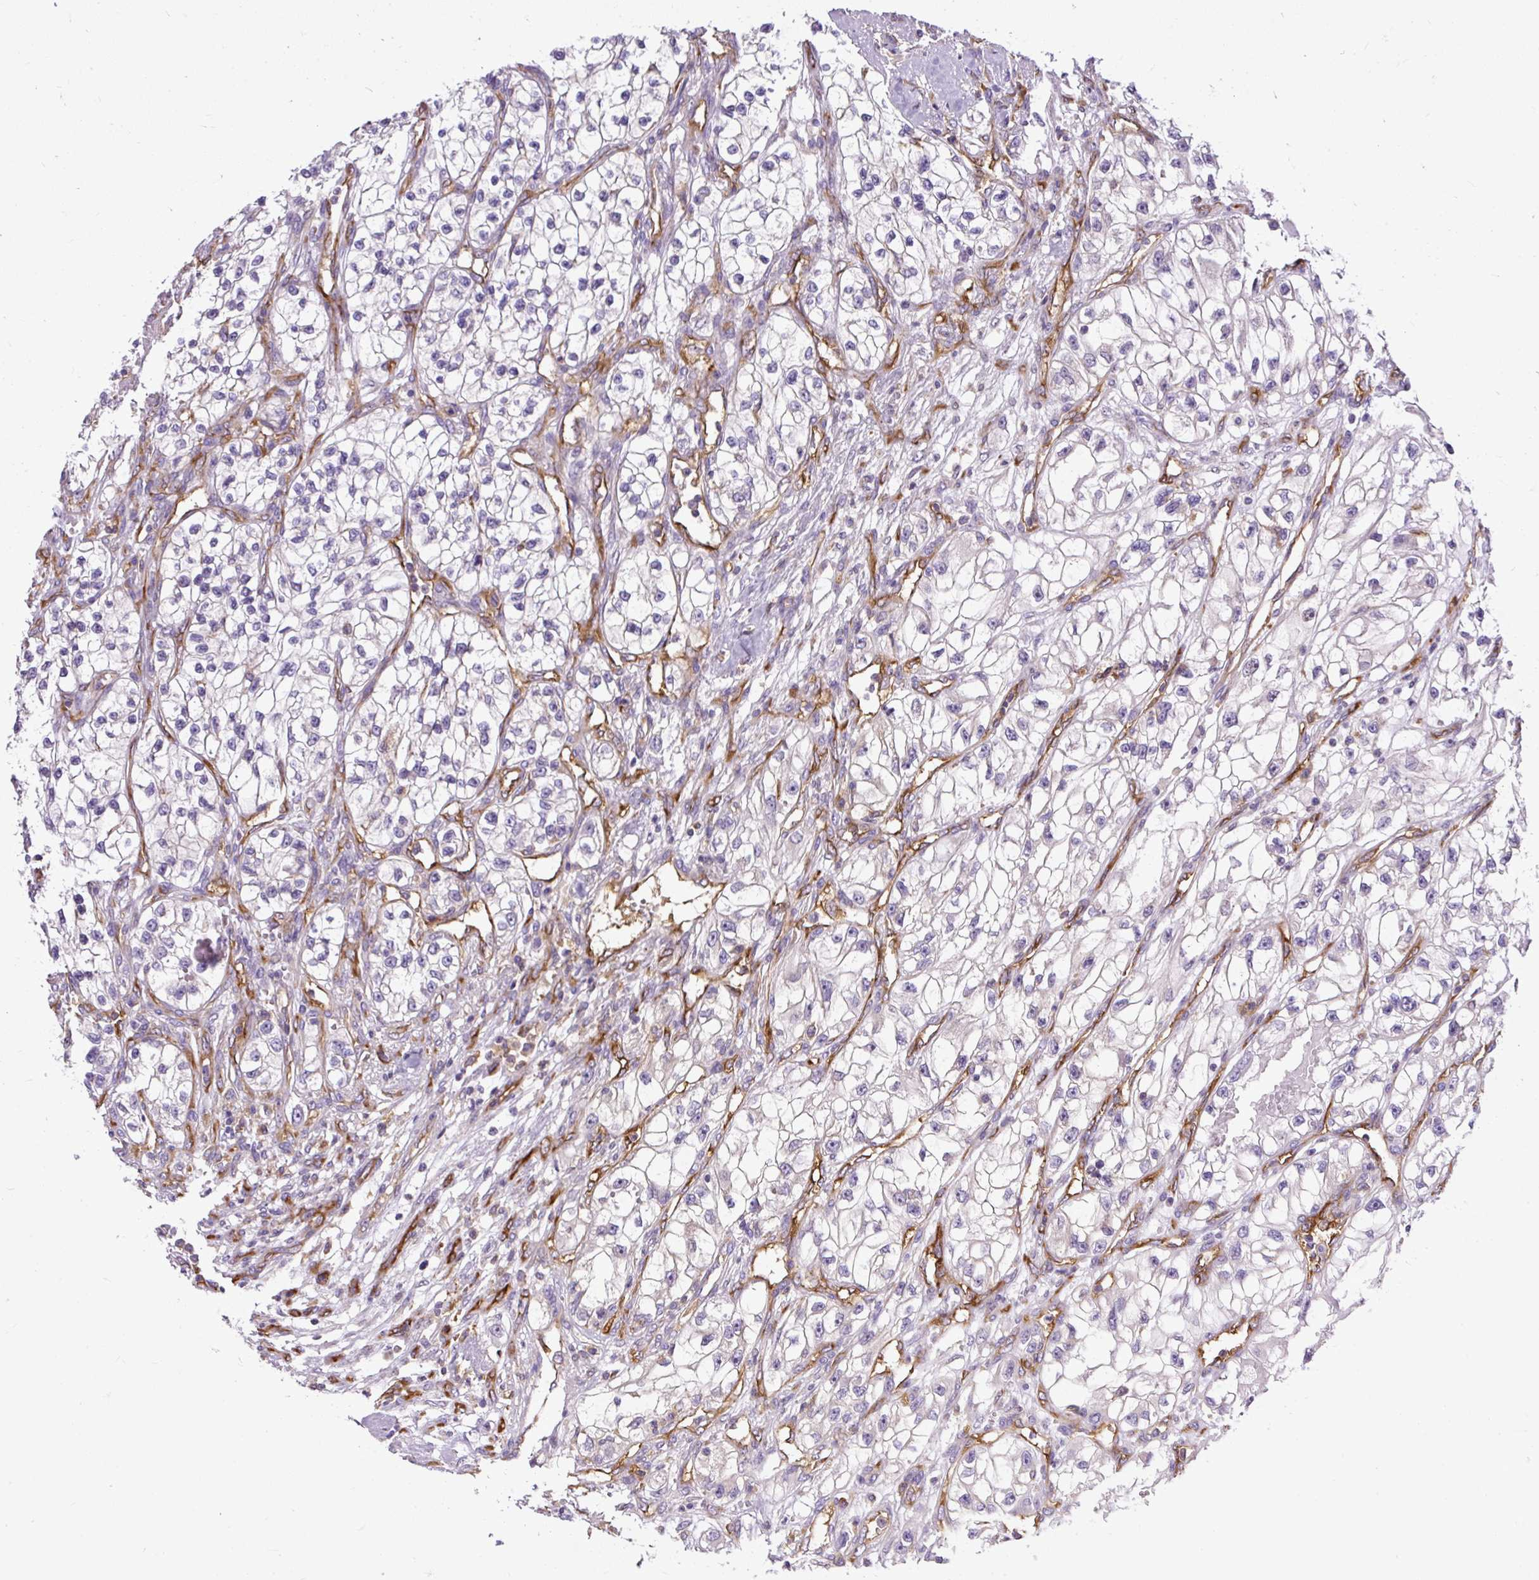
{"staining": {"intensity": "negative", "quantity": "none", "location": "none"}, "tissue": "renal cancer", "cell_type": "Tumor cells", "image_type": "cancer", "snomed": [{"axis": "morphology", "description": "Adenocarcinoma, NOS"}, {"axis": "topography", "description": "Kidney"}], "caption": "This image is of adenocarcinoma (renal) stained with immunohistochemistry (IHC) to label a protein in brown with the nuclei are counter-stained blue. There is no positivity in tumor cells. (Immunohistochemistry (ihc), brightfield microscopy, high magnification).", "gene": "MAP1S", "patient": {"sex": "female", "age": 57}}